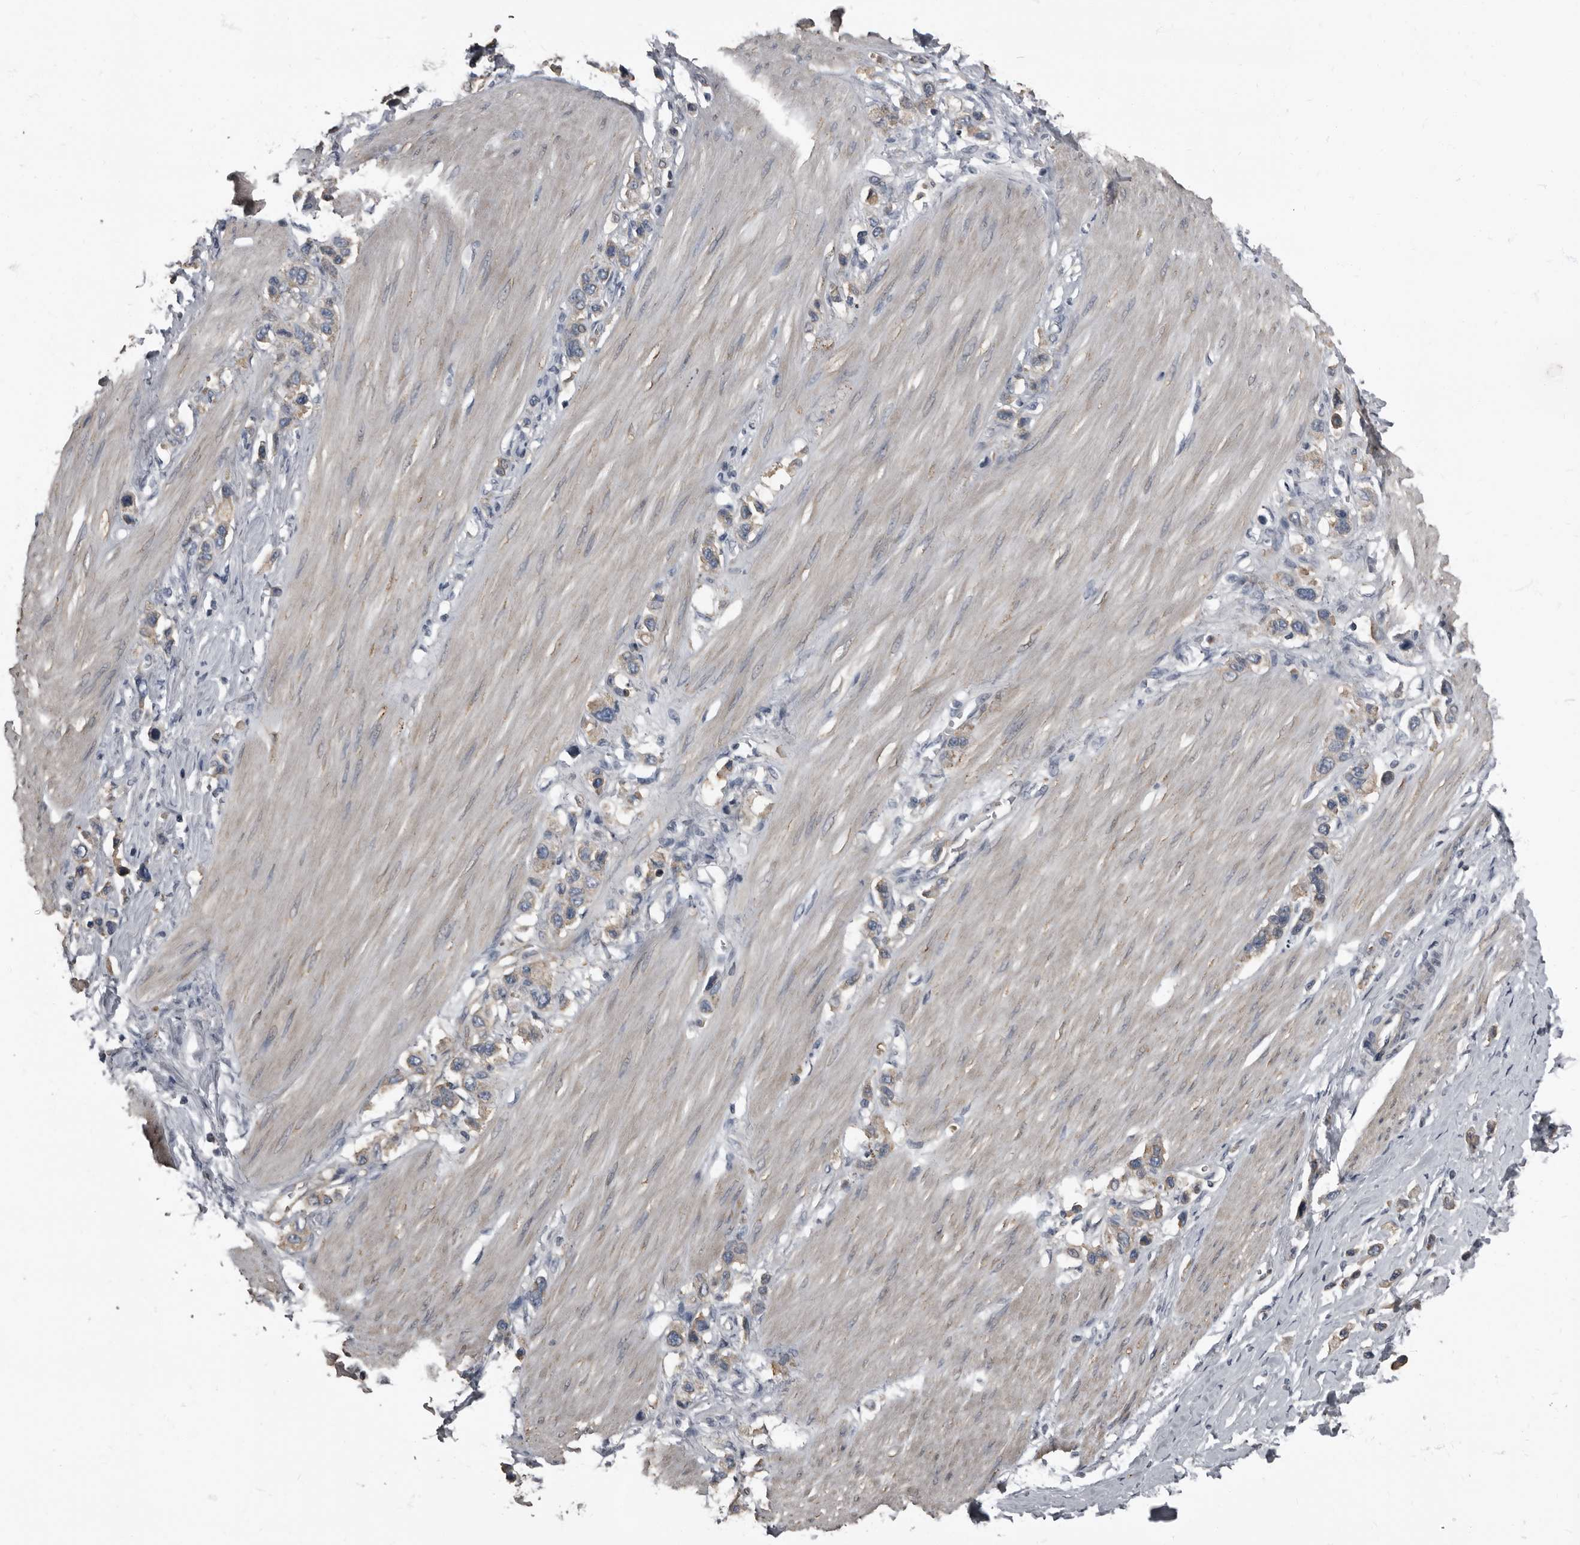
{"staining": {"intensity": "moderate", "quantity": "25%-75%", "location": "cytoplasmic/membranous"}, "tissue": "stomach cancer", "cell_type": "Tumor cells", "image_type": "cancer", "snomed": [{"axis": "morphology", "description": "Adenocarcinoma, NOS"}, {"axis": "topography", "description": "Stomach"}], "caption": "Adenocarcinoma (stomach) tissue demonstrates moderate cytoplasmic/membranous staining in about 25%-75% of tumor cells, visualized by immunohistochemistry.", "gene": "TPD52L1", "patient": {"sex": "female", "age": 65}}